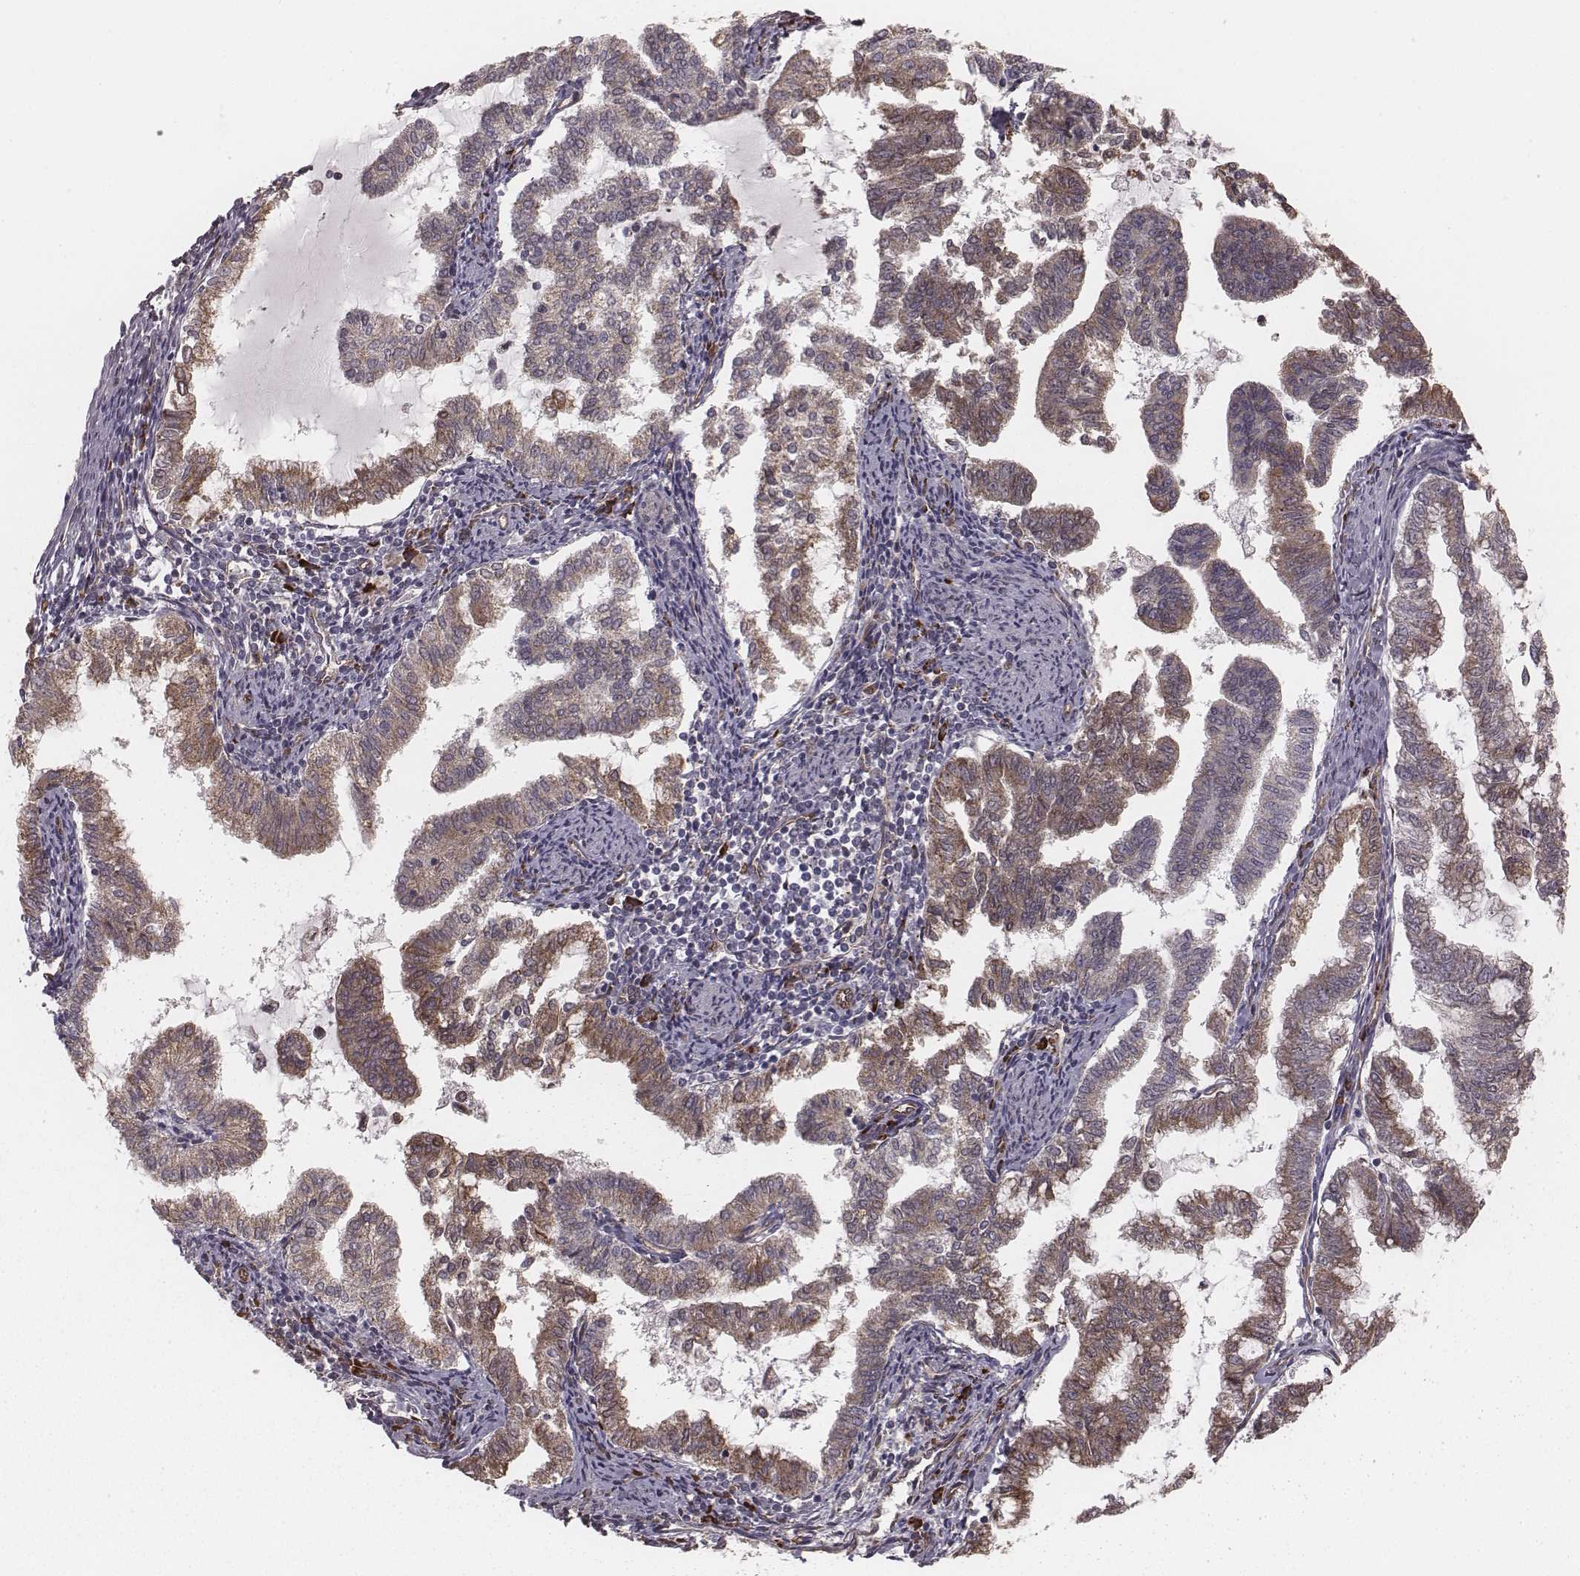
{"staining": {"intensity": "moderate", "quantity": "25%-75%", "location": "cytoplasmic/membranous"}, "tissue": "endometrial cancer", "cell_type": "Tumor cells", "image_type": "cancer", "snomed": [{"axis": "morphology", "description": "Adenocarcinoma, NOS"}, {"axis": "topography", "description": "Endometrium"}], "caption": "DAB immunohistochemical staining of endometrial cancer displays moderate cytoplasmic/membranous protein expression in approximately 25%-75% of tumor cells.", "gene": "PALMD", "patient": {"sex": "female", "age": 79}}